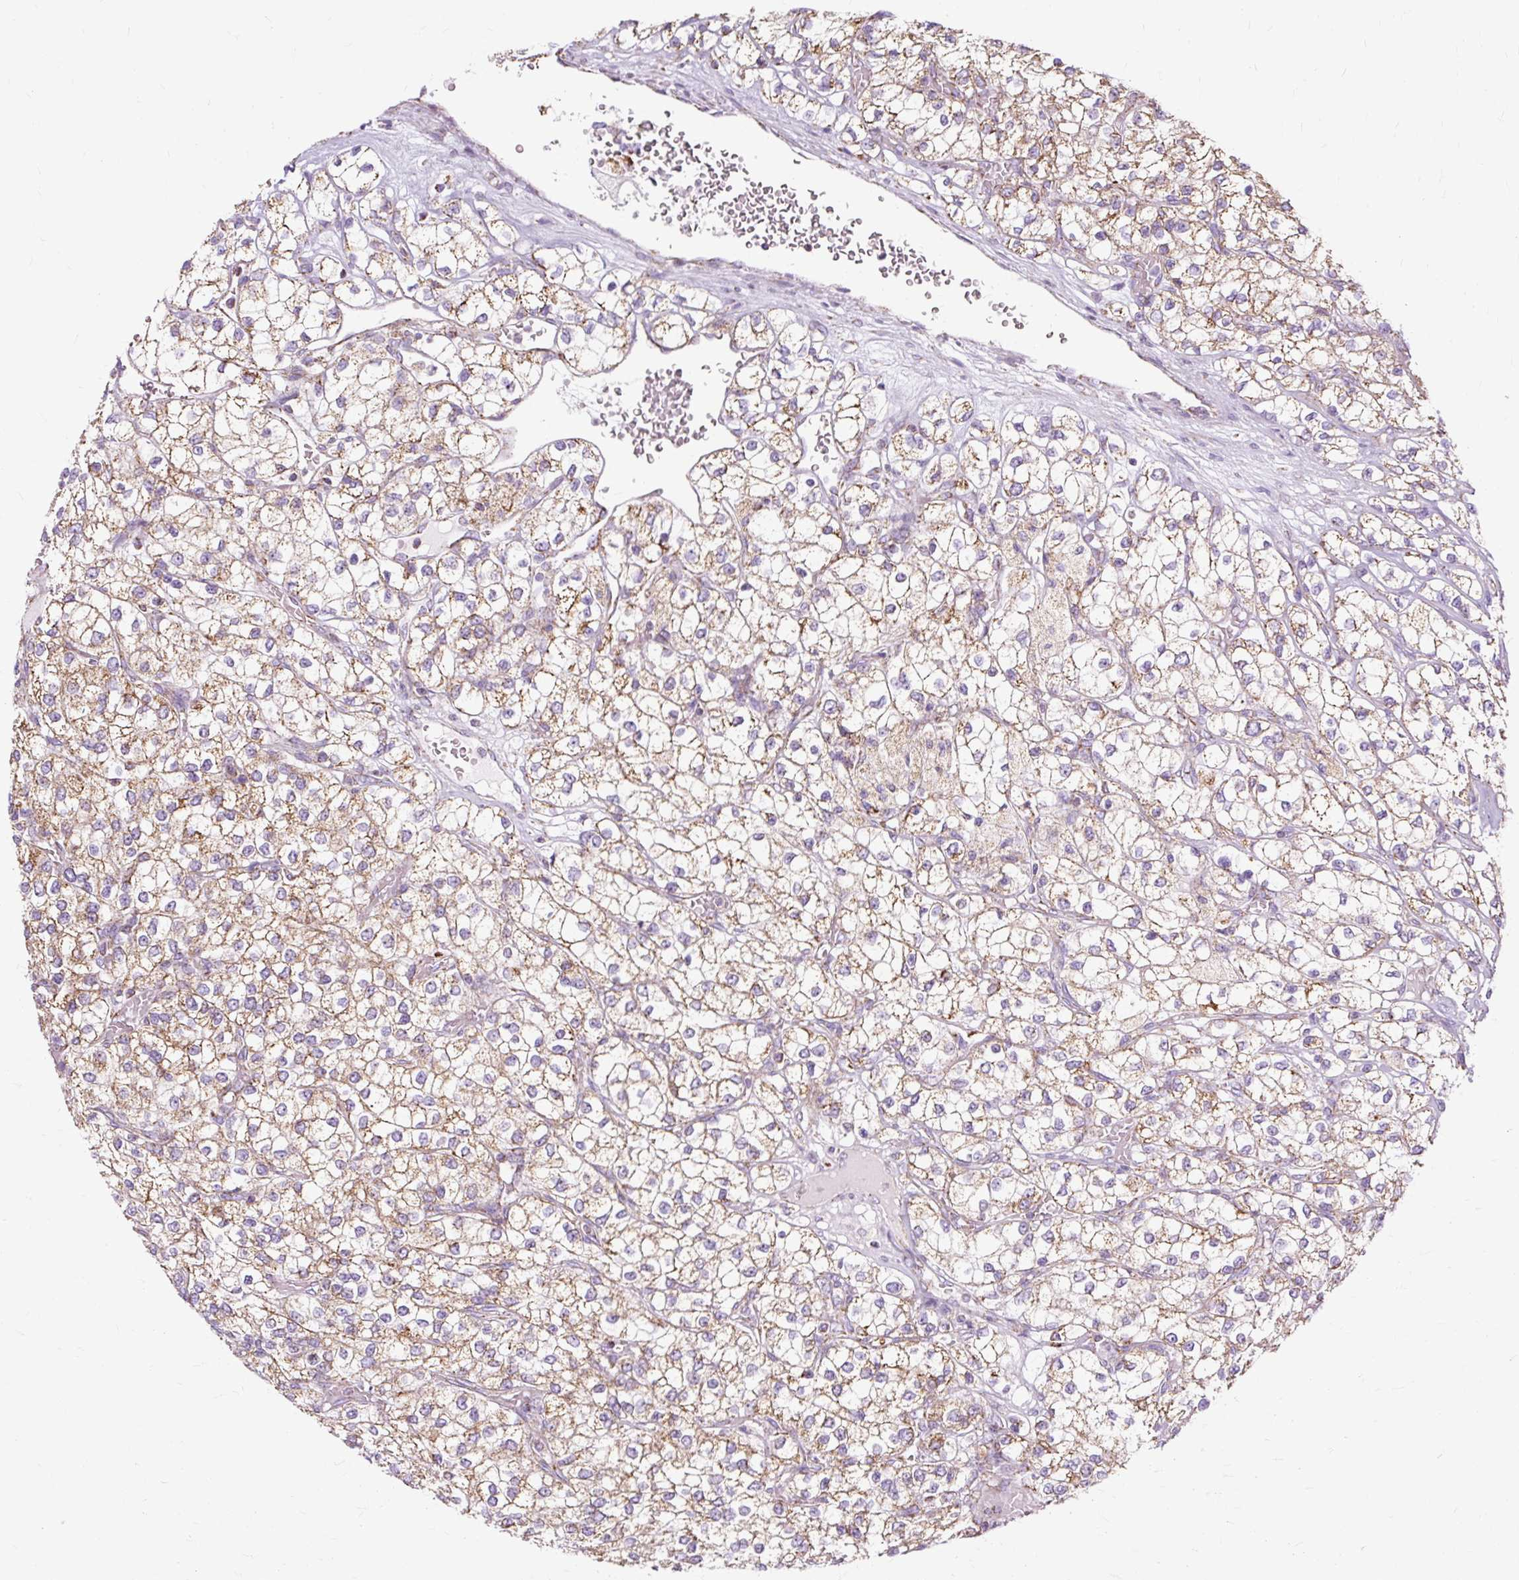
{"staining": {"intensity": "moderate", "quantity": ">75%", "location": "cytoplasmic/membranous"}, "tissue": "renal cancer", "cell_type": "Tumor cells", "image_type": "cancer", "snomed": [{"axis": "morphology", "description": "Adenocarcinoma, NOS"}, {"axis": "topography", "description": "Kidney"}], "caption": "Tumor cells demonstrate medium levels of moderate cytoplasmic/membranous positivity in about >75% of cells in renal cancer (adenocarcinoma).", "gene": "DLAT", "patient": {"sex": "male", "age": 80}}